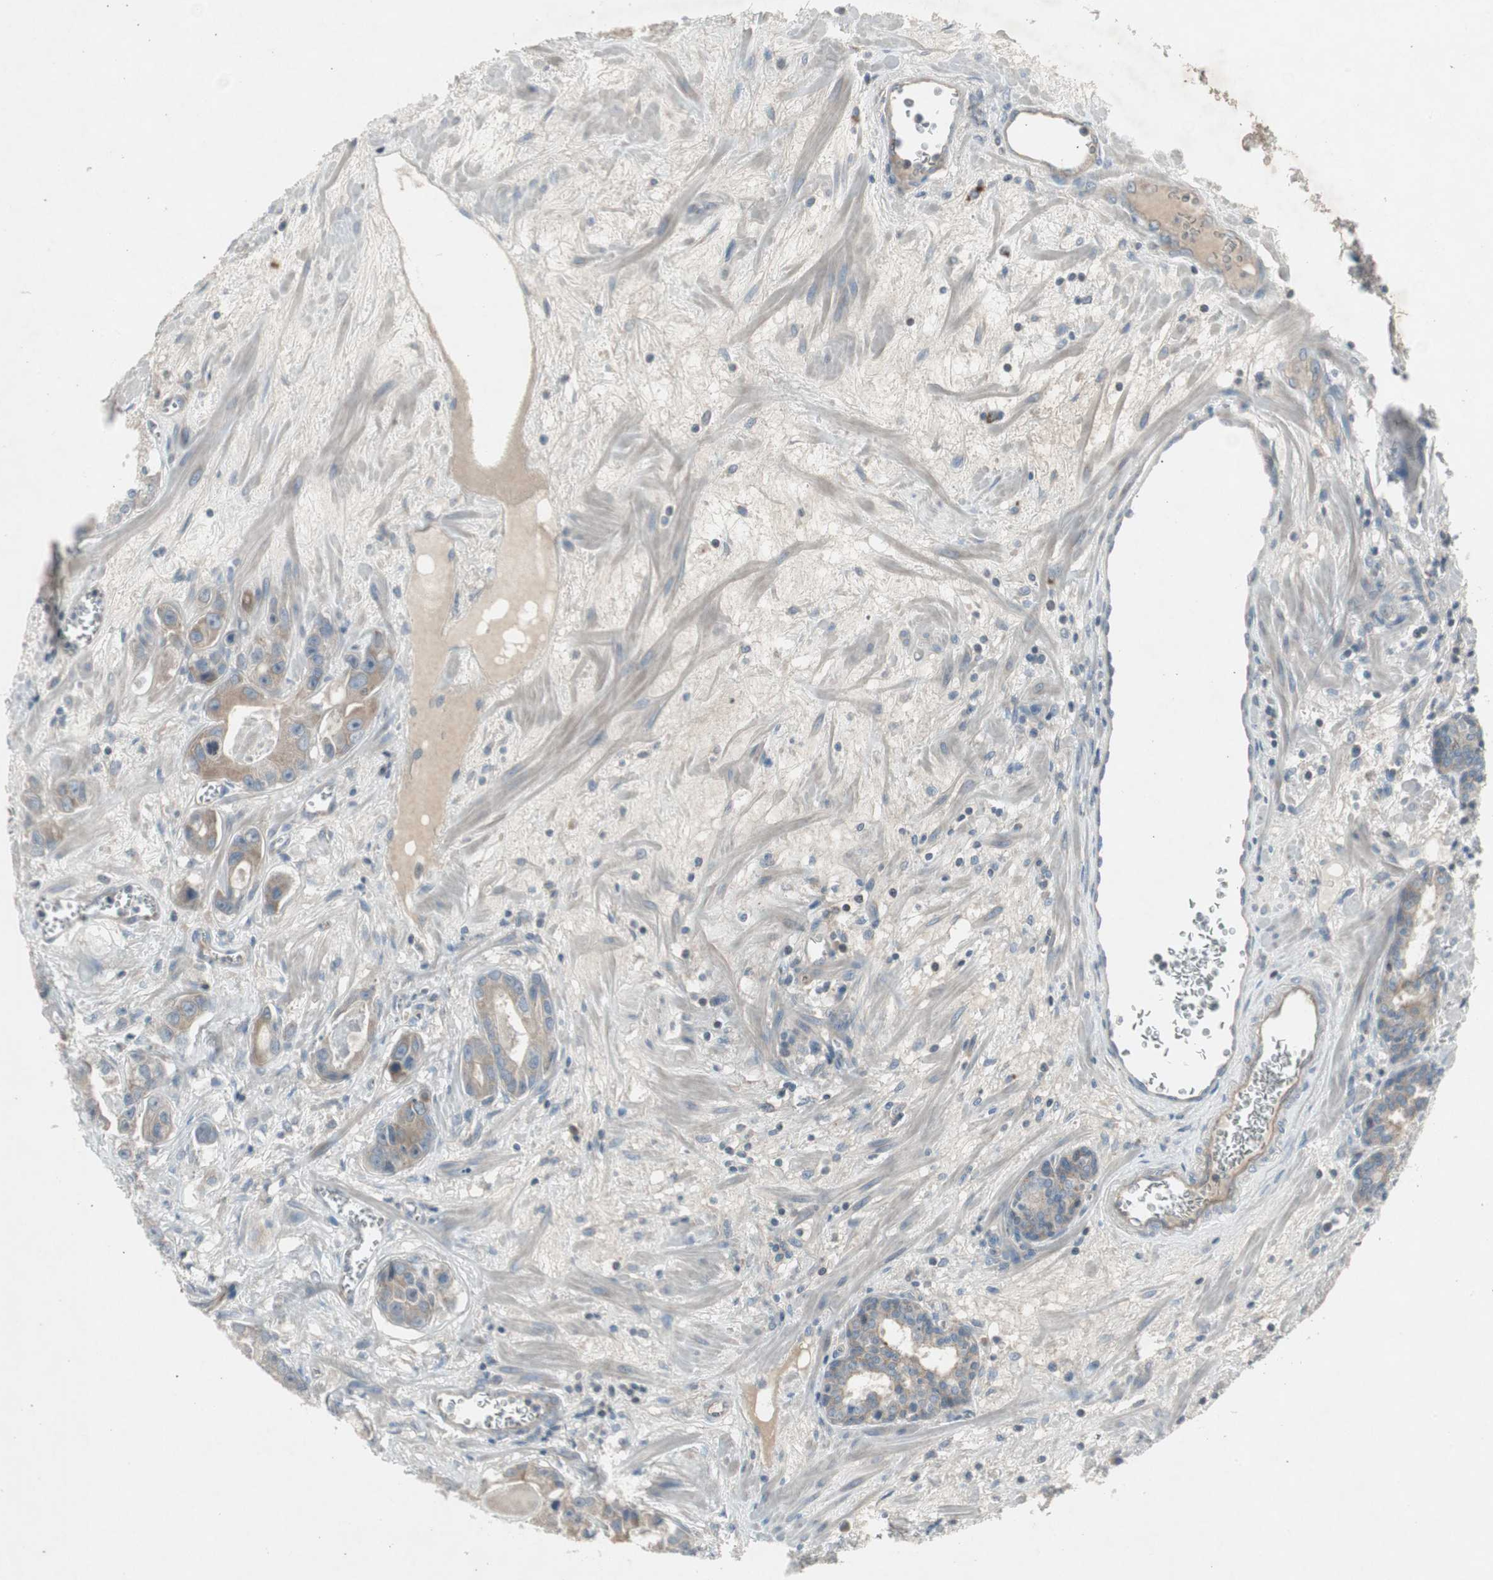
{"staining": {"intensity": "weak", "quantity": ">75%", "location": "cytoplasmic/membranous"}, "tissue": "prostate cancer", "cell_type": "Tumor cells", "image_type": "cancer", "snomed": [{"axis": "morphology", "description": "Adenocarcinoma, Low grade"}, {"axis": "topography", "description": "Prostate"}], "caption": "High-power microscopy captured an immunohistochemistry histopathology image of adenocarcinoma (low-grade) (prostate), revealing weak cytoplasmic/membranous expression in approximately >75% of tumor cells. The protein of interest is stained brown, and the nuclei are stained in blue (DAB (3,3'-diaminobenzidine) IHC with brightfield microscopy, high magnification).", "gene": "PANK2", "patient": {"sex": "male", "age": 59}}